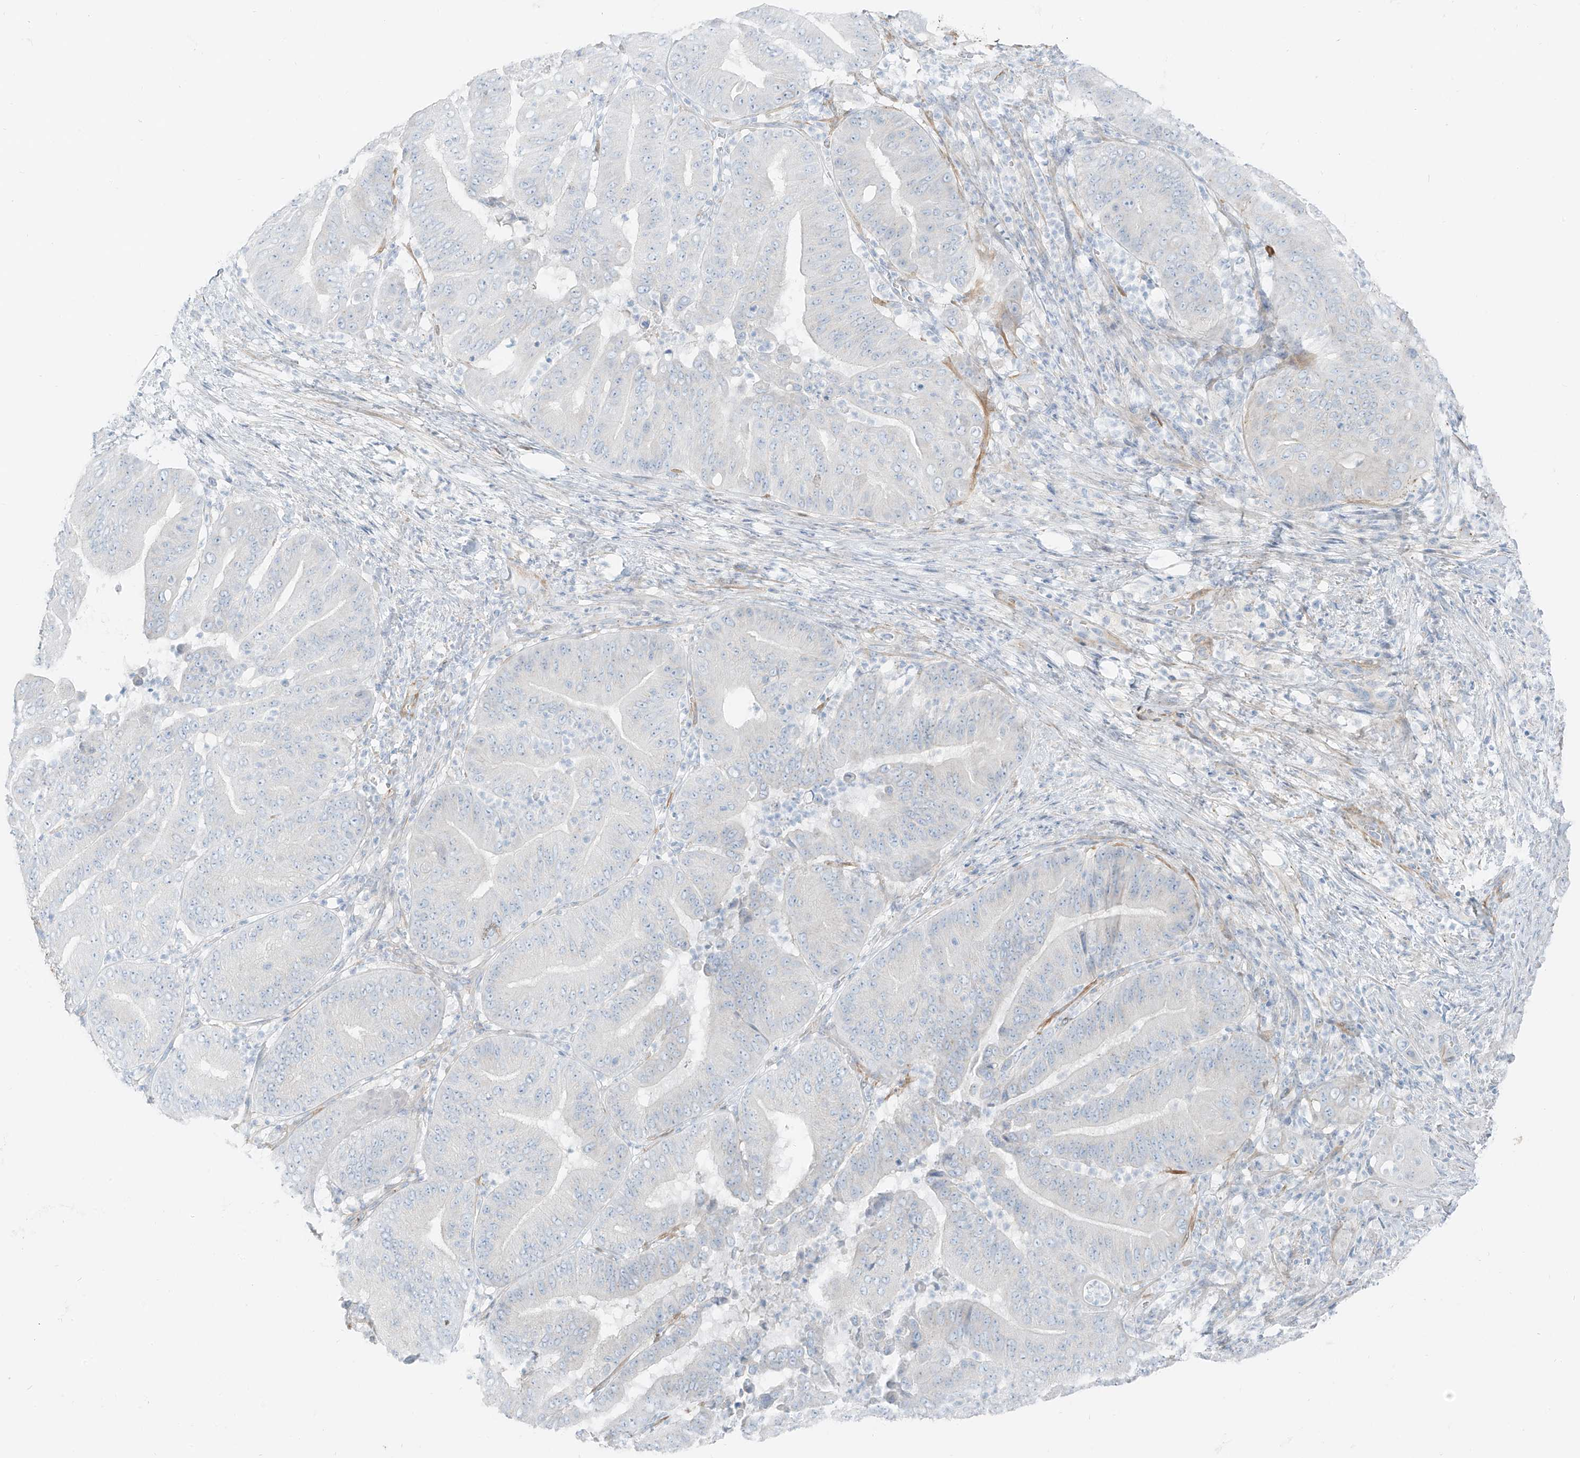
{"staining": {"intensity": "negative", "quantity": "none", "location": "none"}, "tissue": "pancreatic cancer", "cell_type": "Tumor cells", "image_type": "cancer", "snomed": [{"axis": "morphology", "description": "Adenocarcinoma, NOS"}, {"axis": "topography", "description": "Pancreas"}], "caption": "Immunohistochemical staining of pancreatic adenocarcinoma shows no significant expression in tumor cells. (DAB immunohistochemistry (IHC) with hematoxylin counter stain).", "gene": "SMCP", "patient": {"sex": "female", "age": 77}}